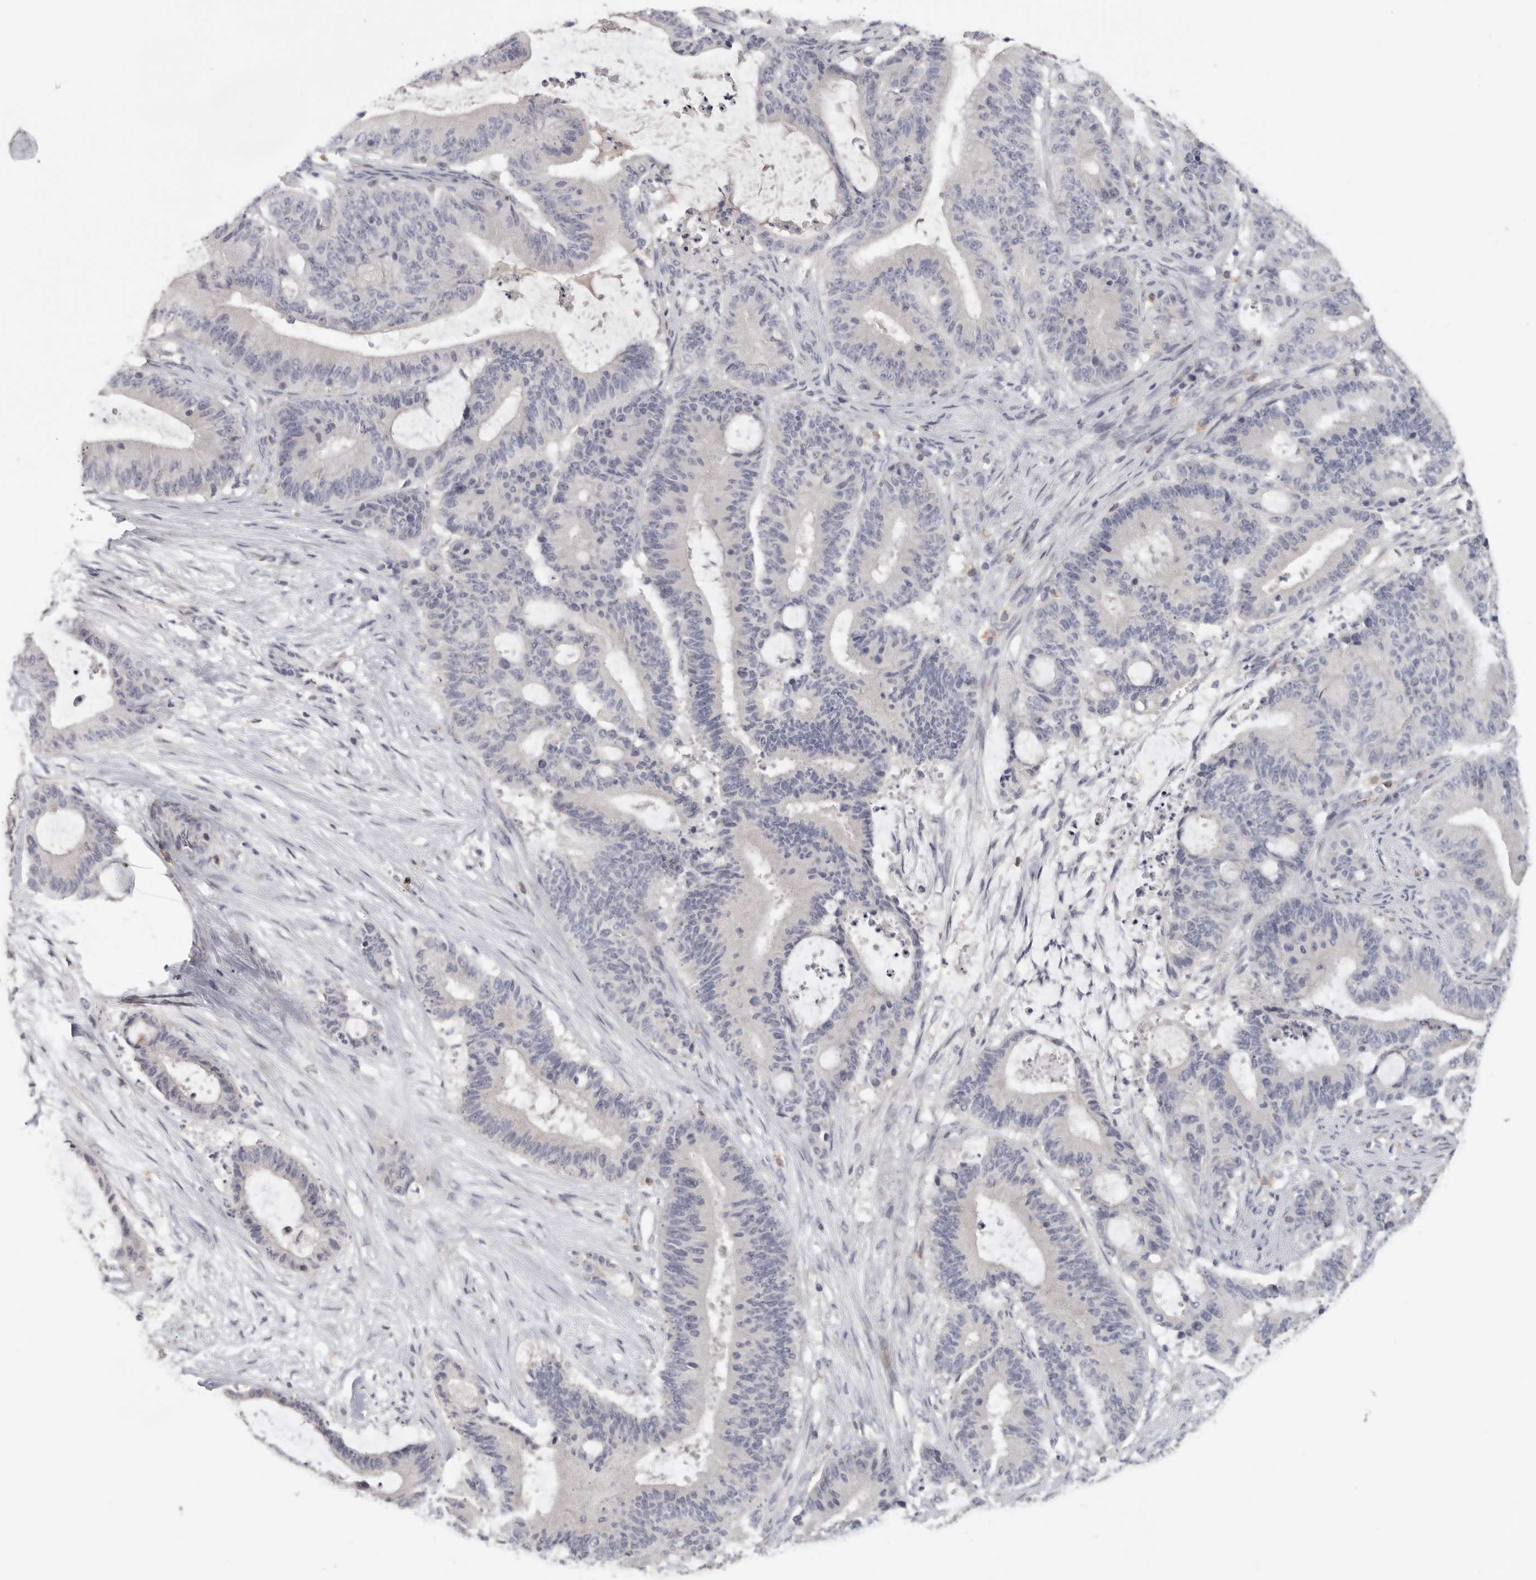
{"staining": {"intensity": "negative", "quantity": "none", "location": "none"}, "tissue": "liver cancer", "cell_type": "Tumor cells", "image_type": "cancer", "snomed": [{"axis": "morphology", "description": "Normal tissue, NOS"}, {"axis": "morphology", "description": "Cholangiocarcinoma"}, {"axis": "topography", "description": "Liver"}, {"axis": "topography", "description": "Peripheral nerve tissue"}], "caption": "DAB immunohistochemical staining of human cholangiocarcinoma (liver) exhibits no significant expression in tumor cells.", "gene": "DNAJC11", "patient": {"sex": "female", "age": 73}}